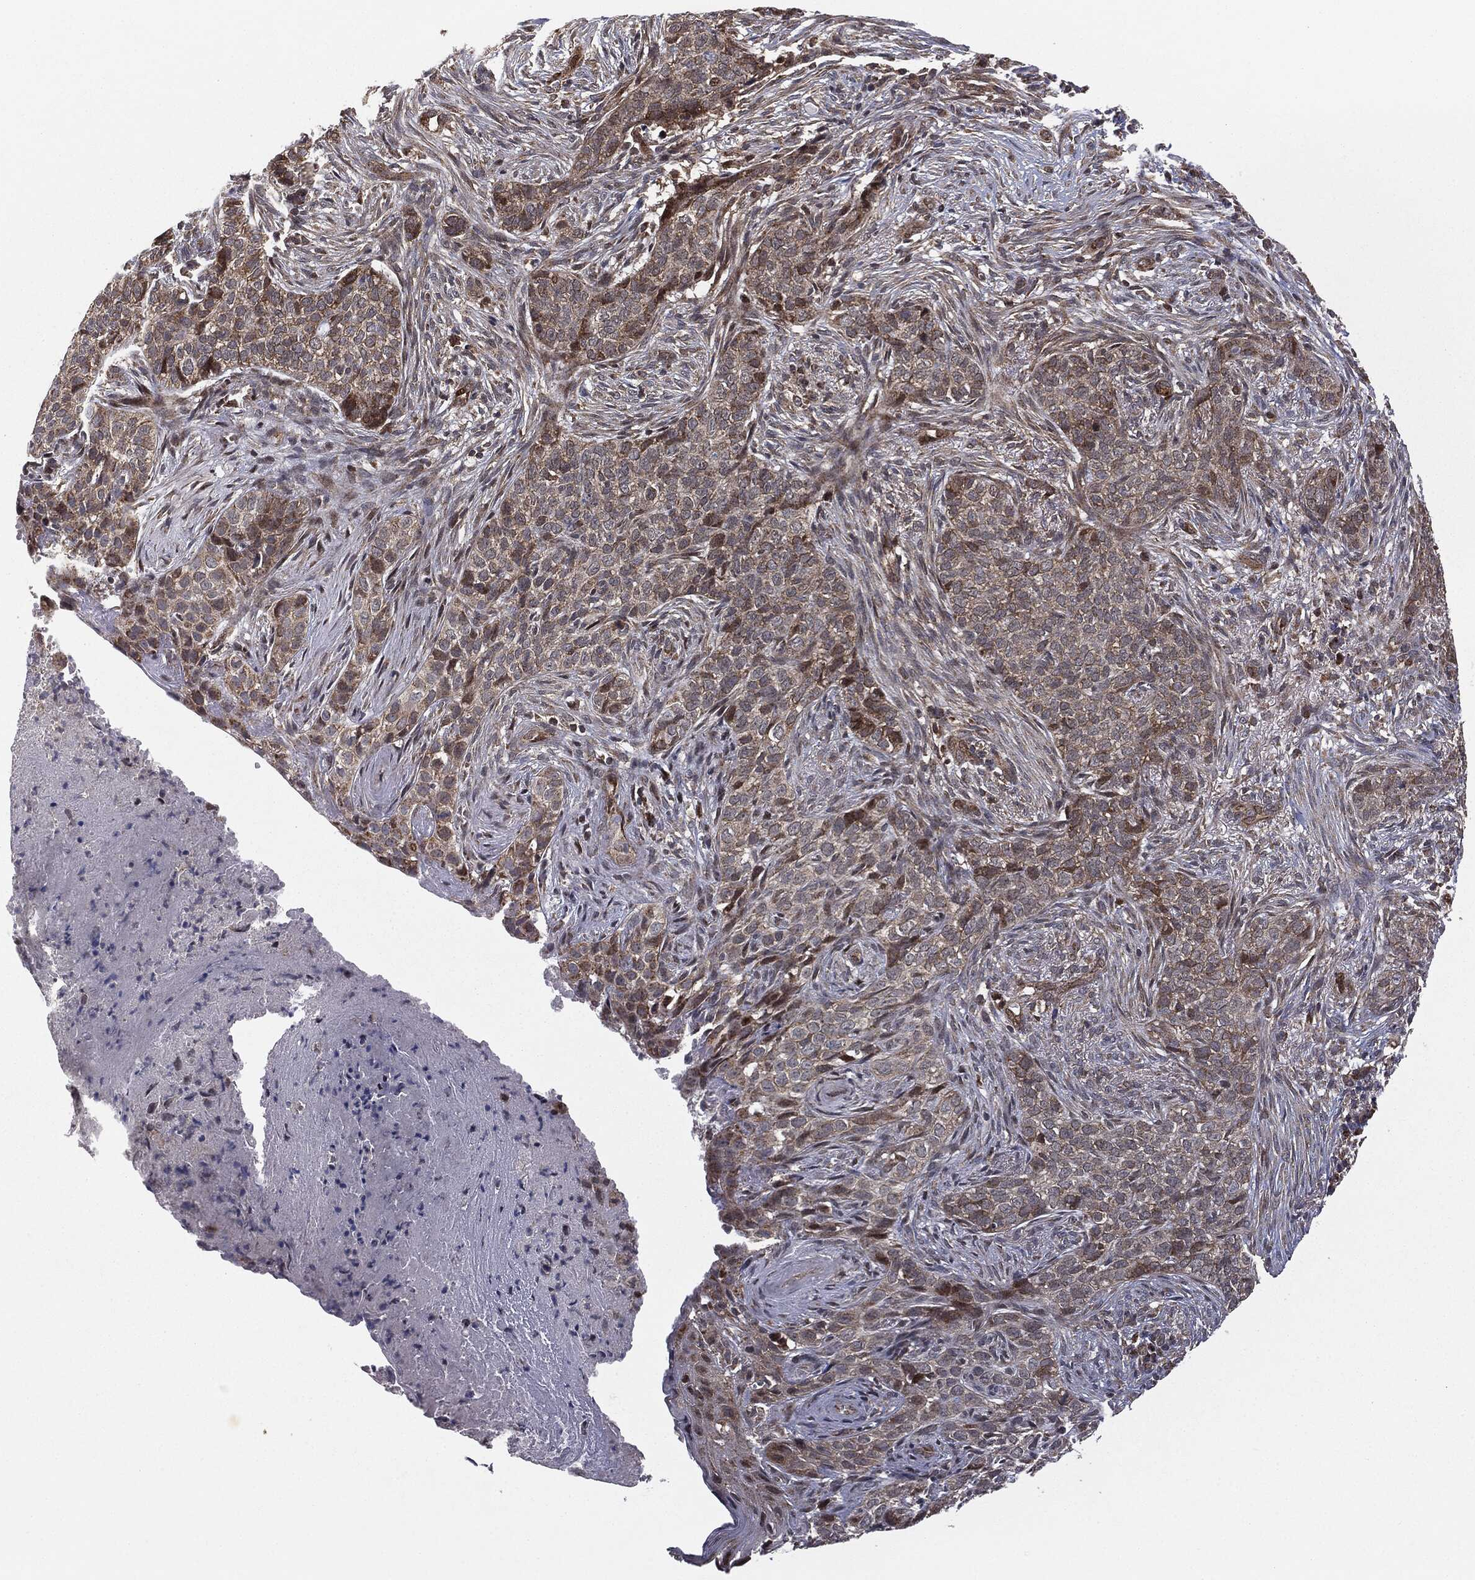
{"staining": {"intensity": "moderate", "quantity": "25%-75%", "location": "cytoplasmic/membranous"}, "tissue": "skin cancer", "cell_type": "Tumor cells", "image_type": "cancer", "snomed": [{"axis": "morphology", "description": "Squamous cell carcinoma, NOS"}, {"axis": "topography", "description": "Skin"}], "caption": "Skin squamous cell carcinoma was stained to show a protein in brown. There is medium levels of moderate cytoplasmic/membranous positivity in about 25%-75% of tumor cells.", "gene": "MTOR", "patient": {"sex": "male", "age": 88}}